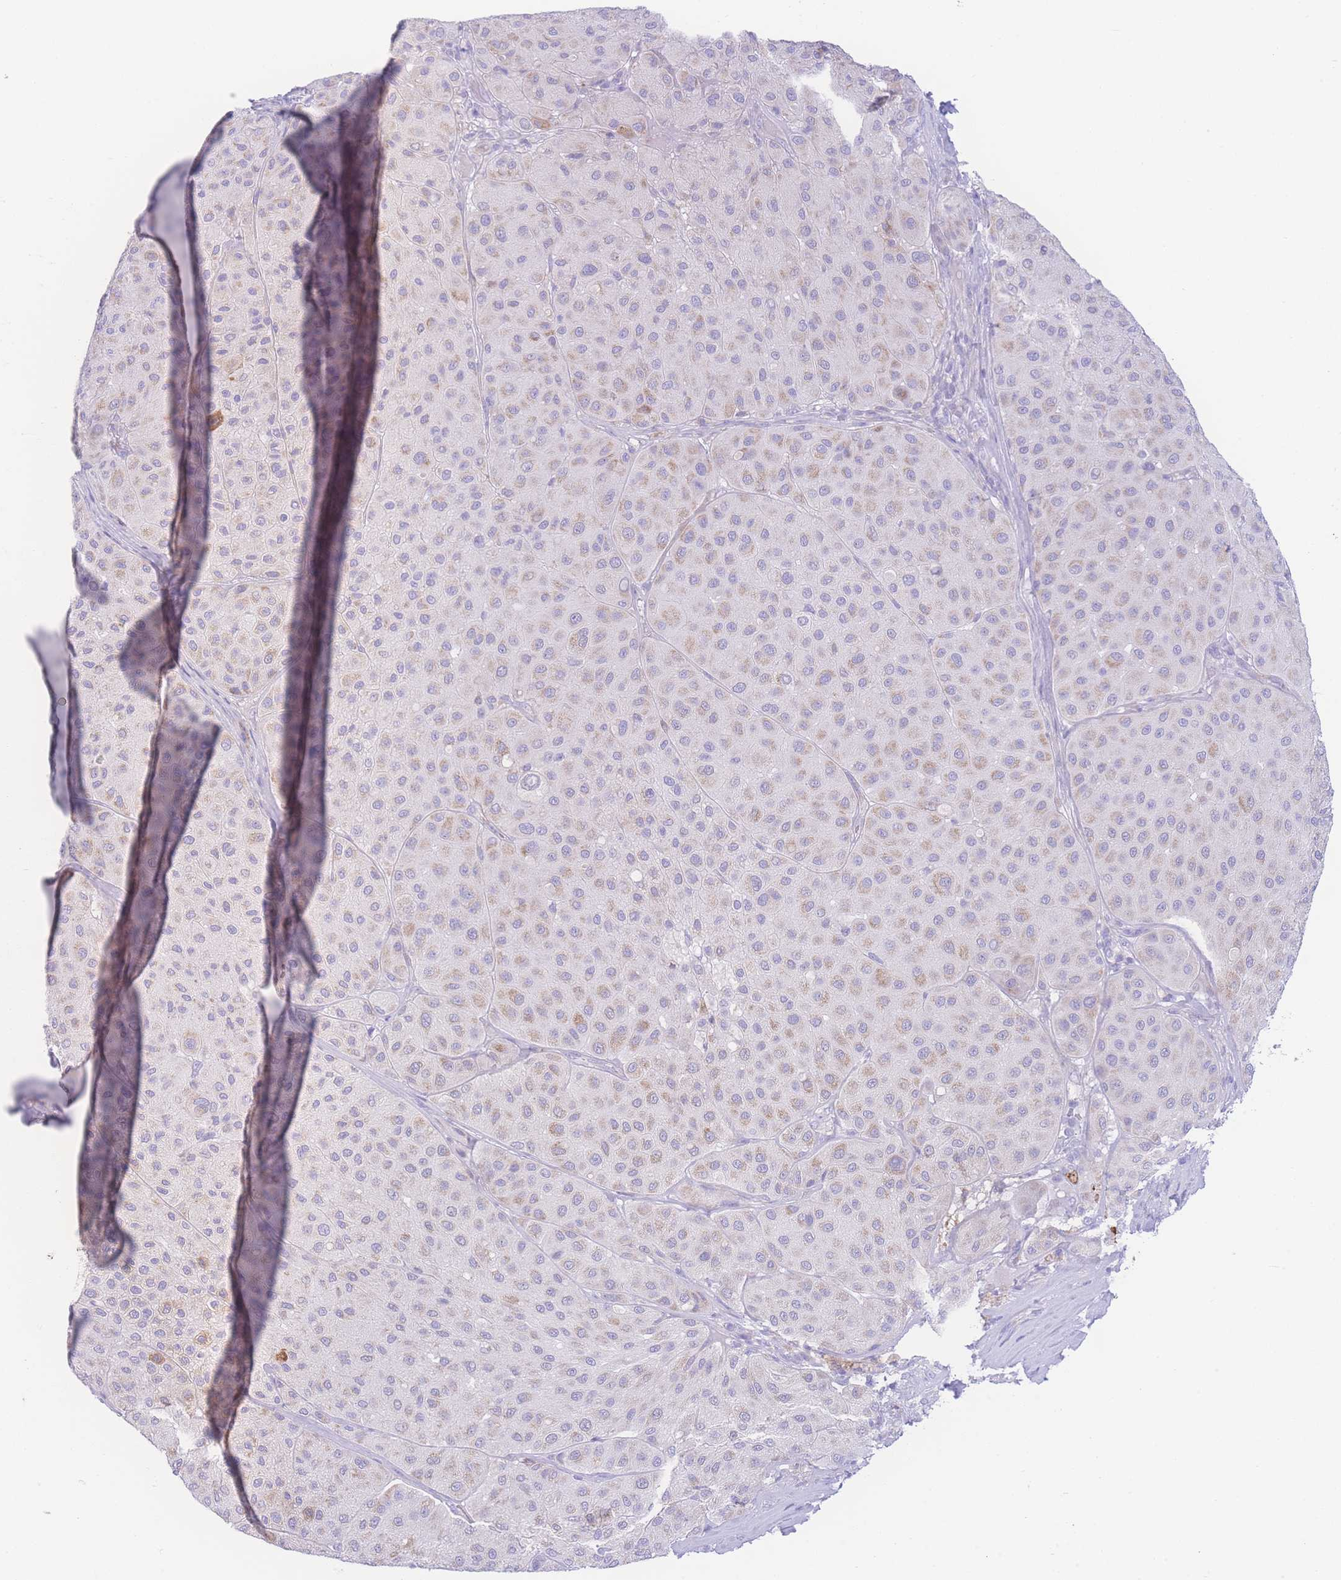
{"staining": {"intensity": "moderate", "quantity": "<25%", "location": "cytoplasmic/membranous"}, "tissue": "melanoma", "cell_type": "Tumor cells", "image_type": "cancer", "snomed": [{"axis": "morphology", "description": "Malignant melanoma, Metastatic site"}, {"axis": "topography", "description": "Smooth muscle"}], "caption": "Melanoma stained with a brown dye exhibits moderate cytoplasmic/membranous positive positivity in about <25% of tumor cells.", "gene": "NBEAL1", "patient": {"sex": "male", "age": 41}}